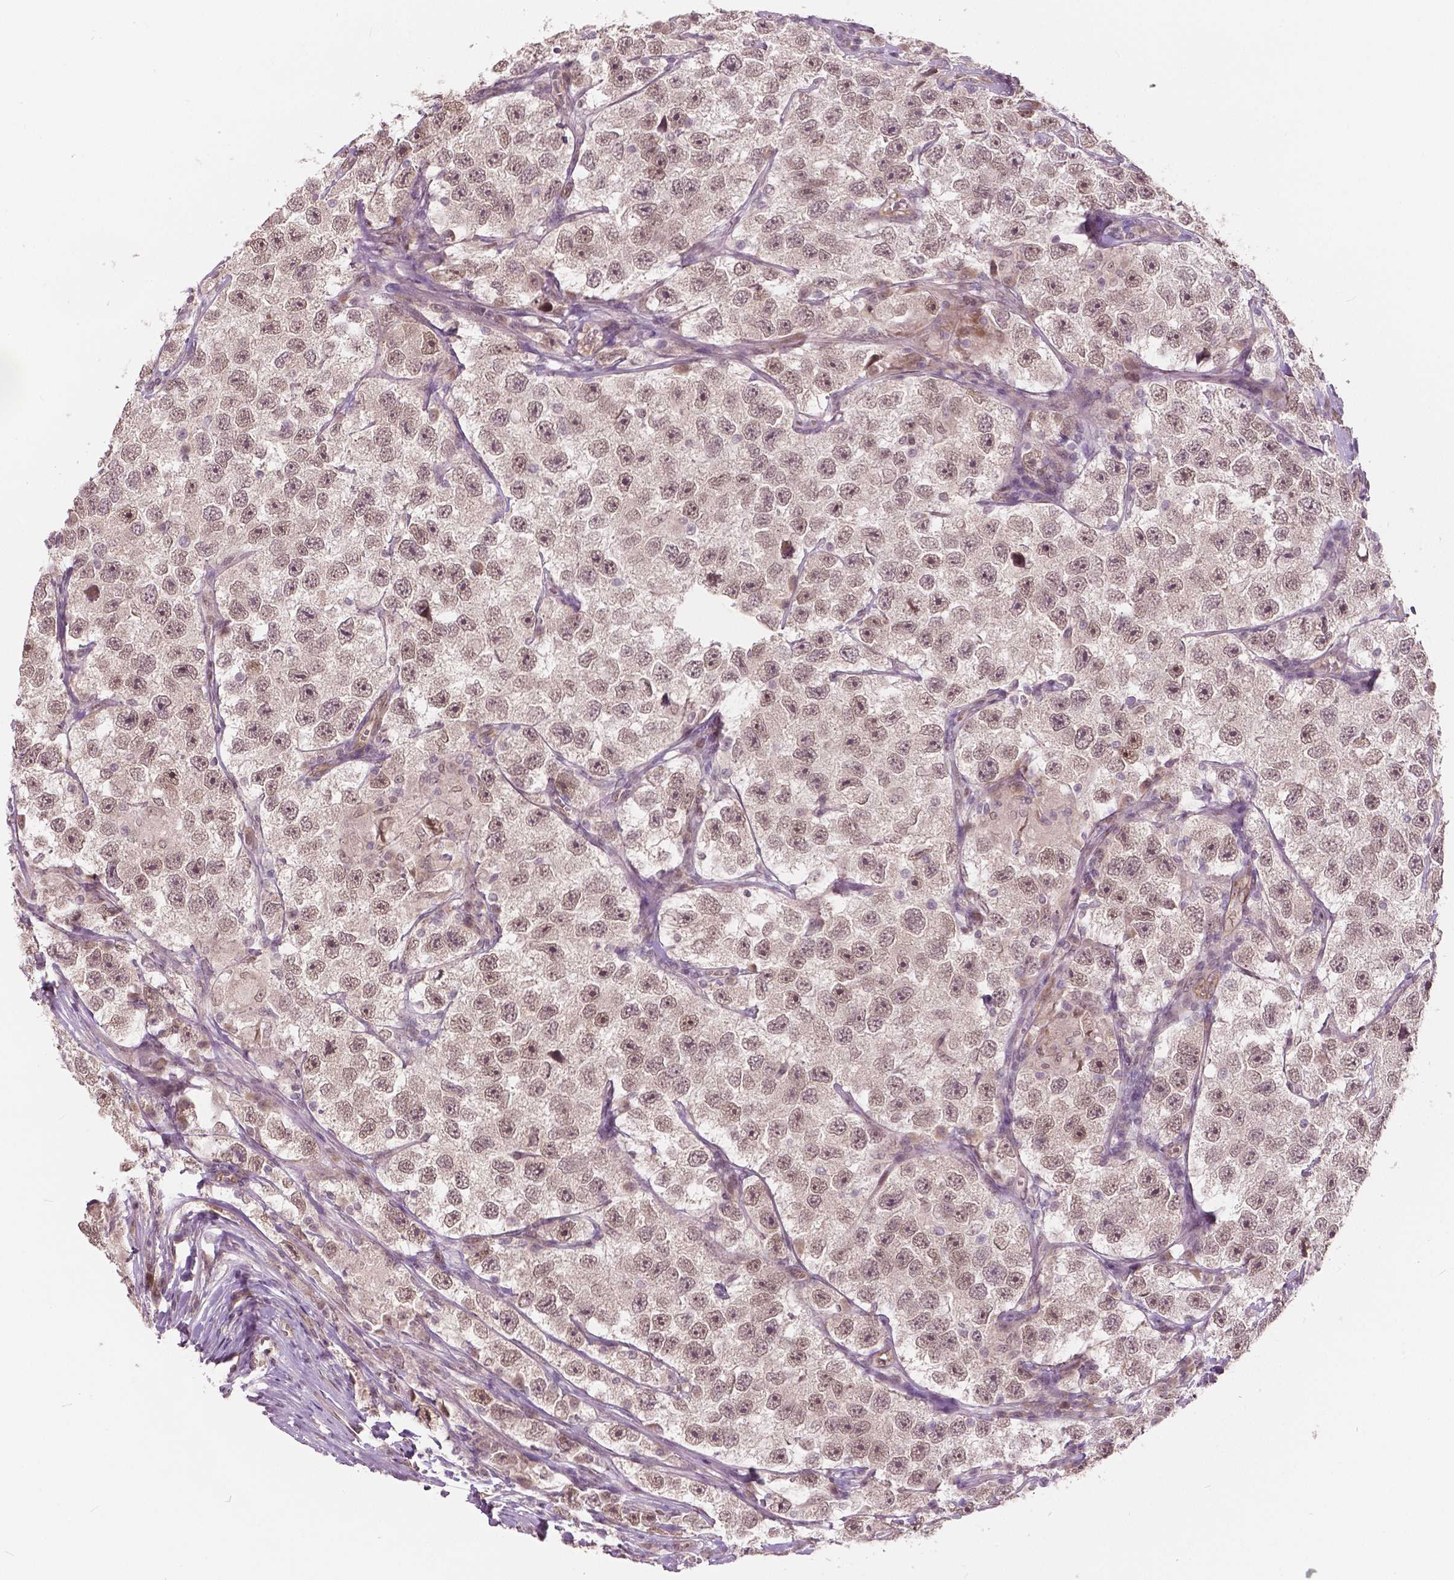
{"staining": {"intensity": "weak", "quantity": ">75%", "location": "nuclear"}, "tissue": "testis cancer", "cell_type": "Tumor cells", "image_type": "cancer", "snomed": [{"axis": "morphology", "description": "Seminoma, NOS"}, {"axis": "topography", "description": "Testis"}], "caption": "Protein analysis of testis cancer (seminoma) tissue displays weak nuclear expression in approximately >75% of tumor cells.", "gene": "HMBOX1", "patient": {"sex": "male", "age": 26}}